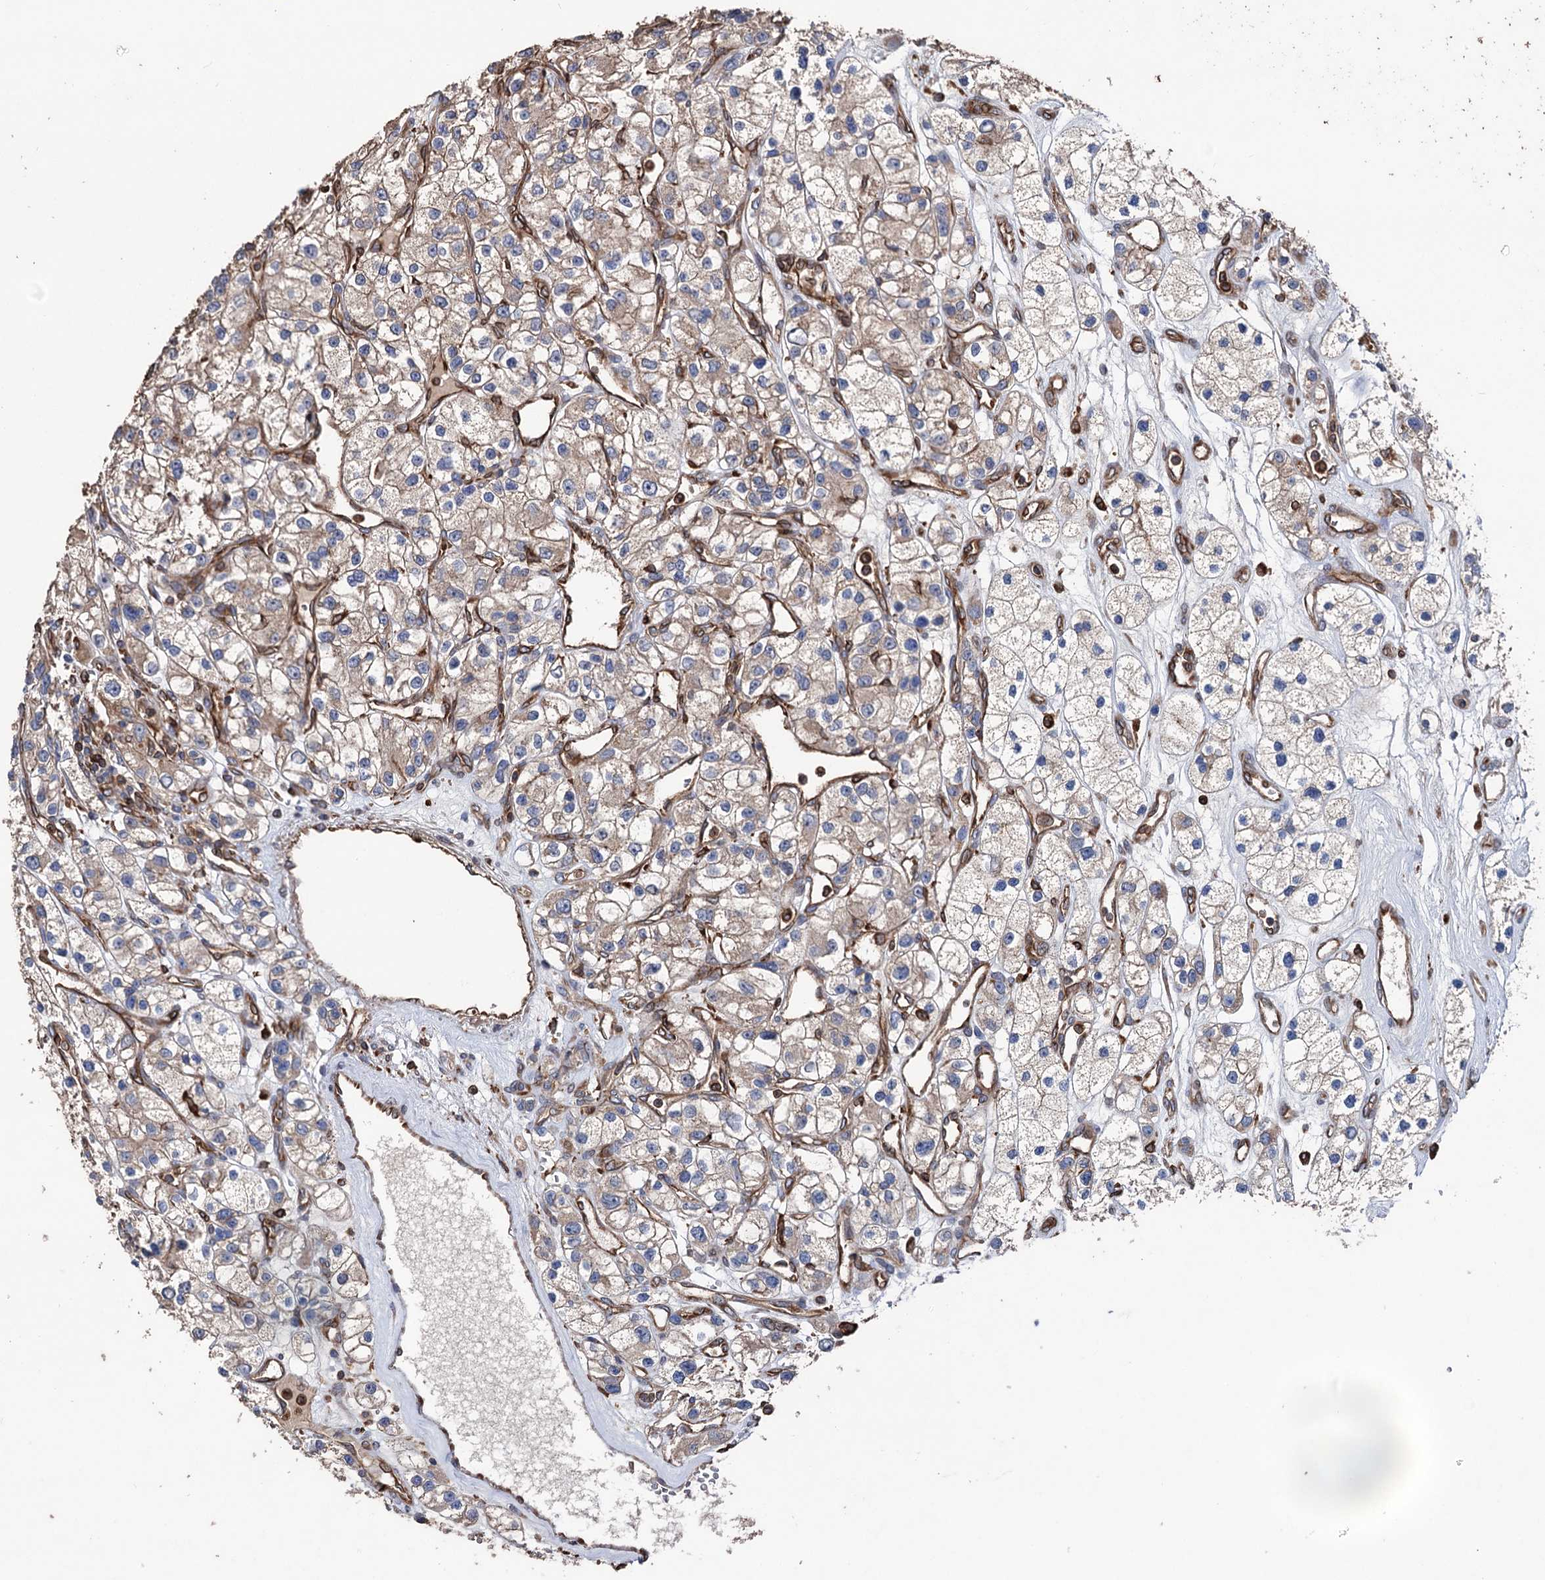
{"staining": {"intensity": "weak", "quantity": "<25%", "location": "cytoplasmic/membranous"}, "tissue": "renal cancer", "cell_type": "Tumor cells", "image_type": "cancer", "snomed": [{"axis": "morphology", "description": "Adenocarcinoma, NOS"}, {"axis": "topography", "description": "Kidney"}], "caption": "Protein analysis of renal adenocarcinoma demonstrates no significant expression in tumor cells.", "gene": "STING1", "patient": {"sex": "female", "age": 57}}